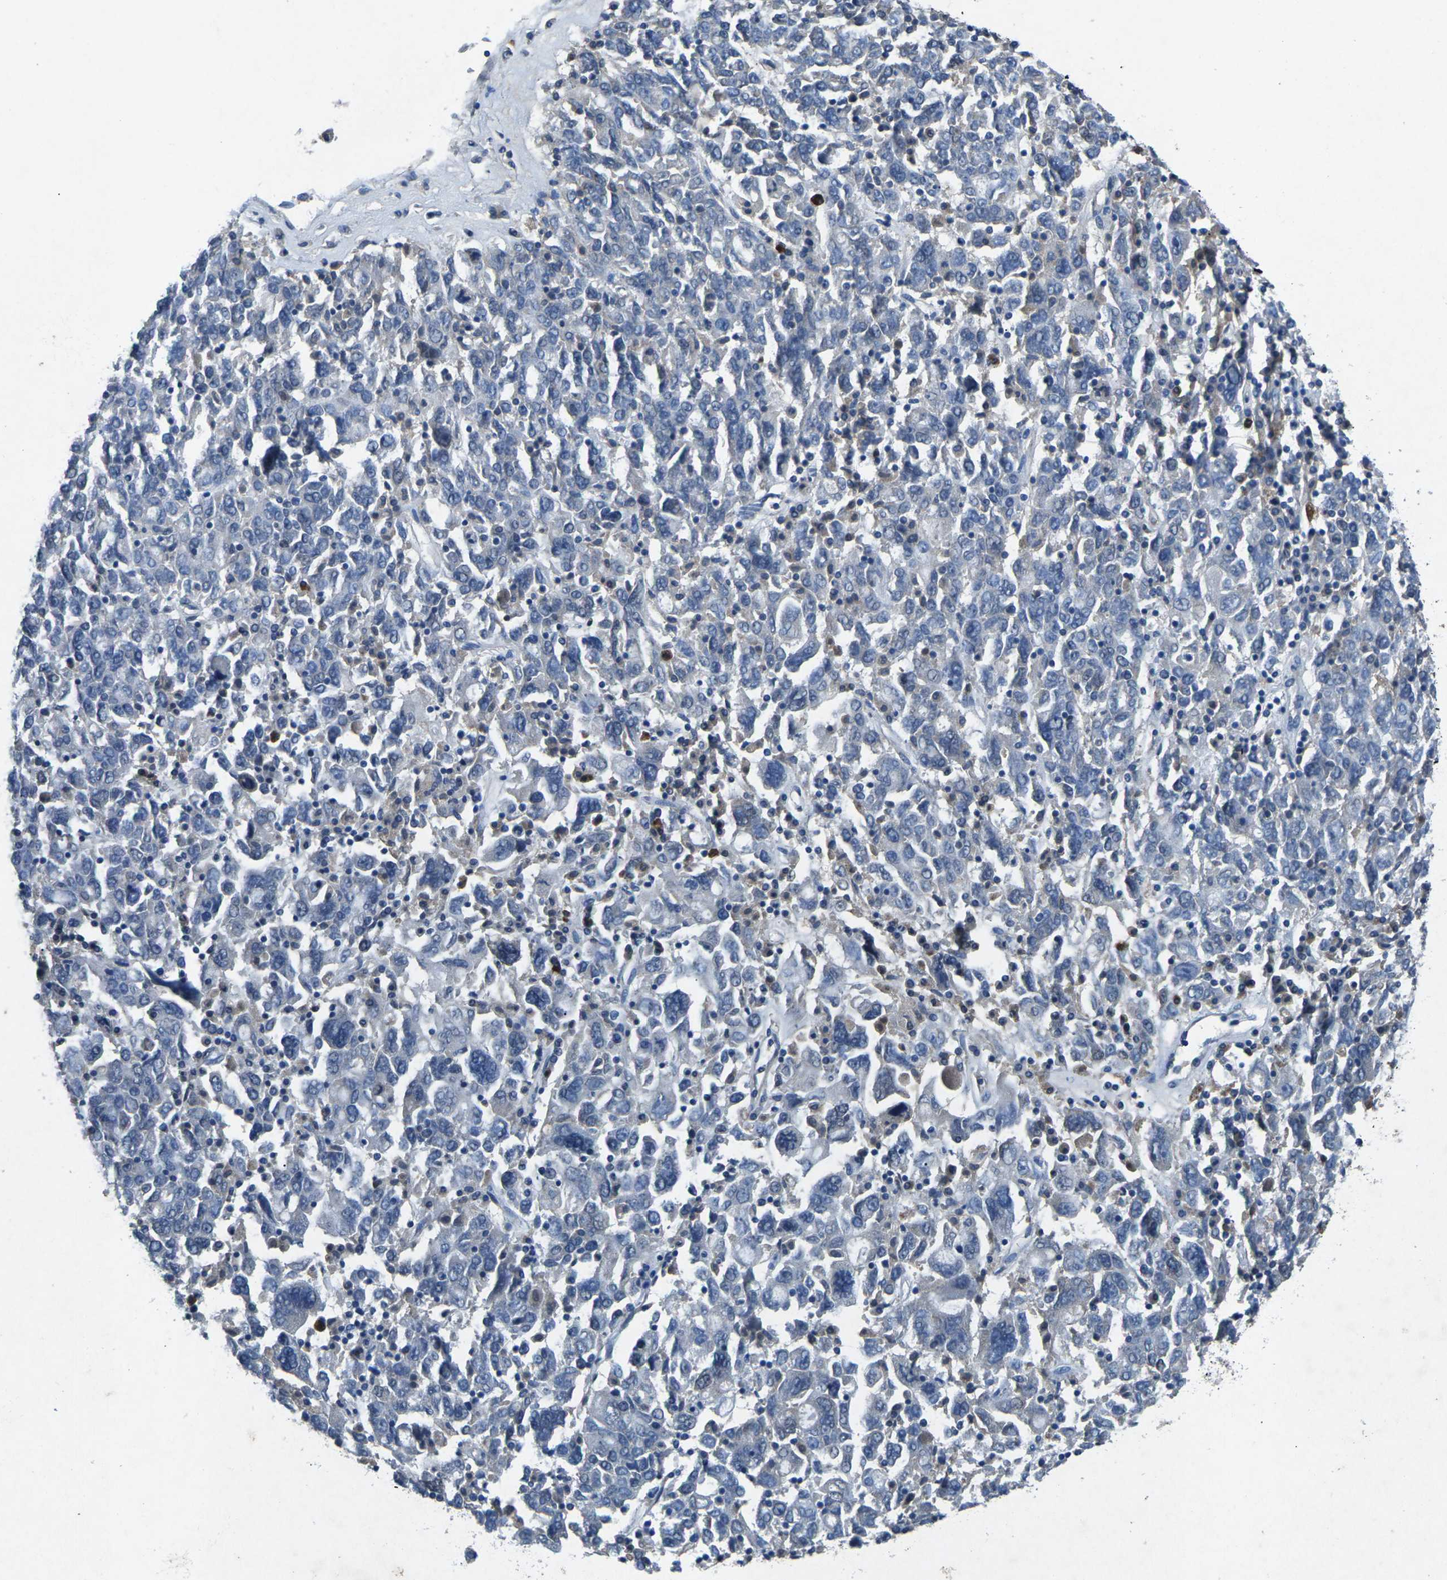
{"staining": {"intensity": "negative", "quantity": "none", "location": "none"}, "tissue": "ovarian cancer", "cell_type": "Tumor cells", "image_type": "cancer", "snomed": [{"axis": "morphology", "description": "Carcinoma, endometroid"}, {"axis": "topography", "description": "Ovary"}], "caption": "This image is of endometroid carcinoma (ovarian) stained with immunohistochemistry to label a protein in brown with the nuclei are counter-stained blue. There is no positivity in tumor cells. The staining was performed using DAB (3,3'-diaminobenzidine) to visualize the protein expression in brown, while the nuclei were stained in blue with hematoxylin (Magnification: 20x).", "gene": "PLG", "patient": {"sex": "female", "age": 62}}